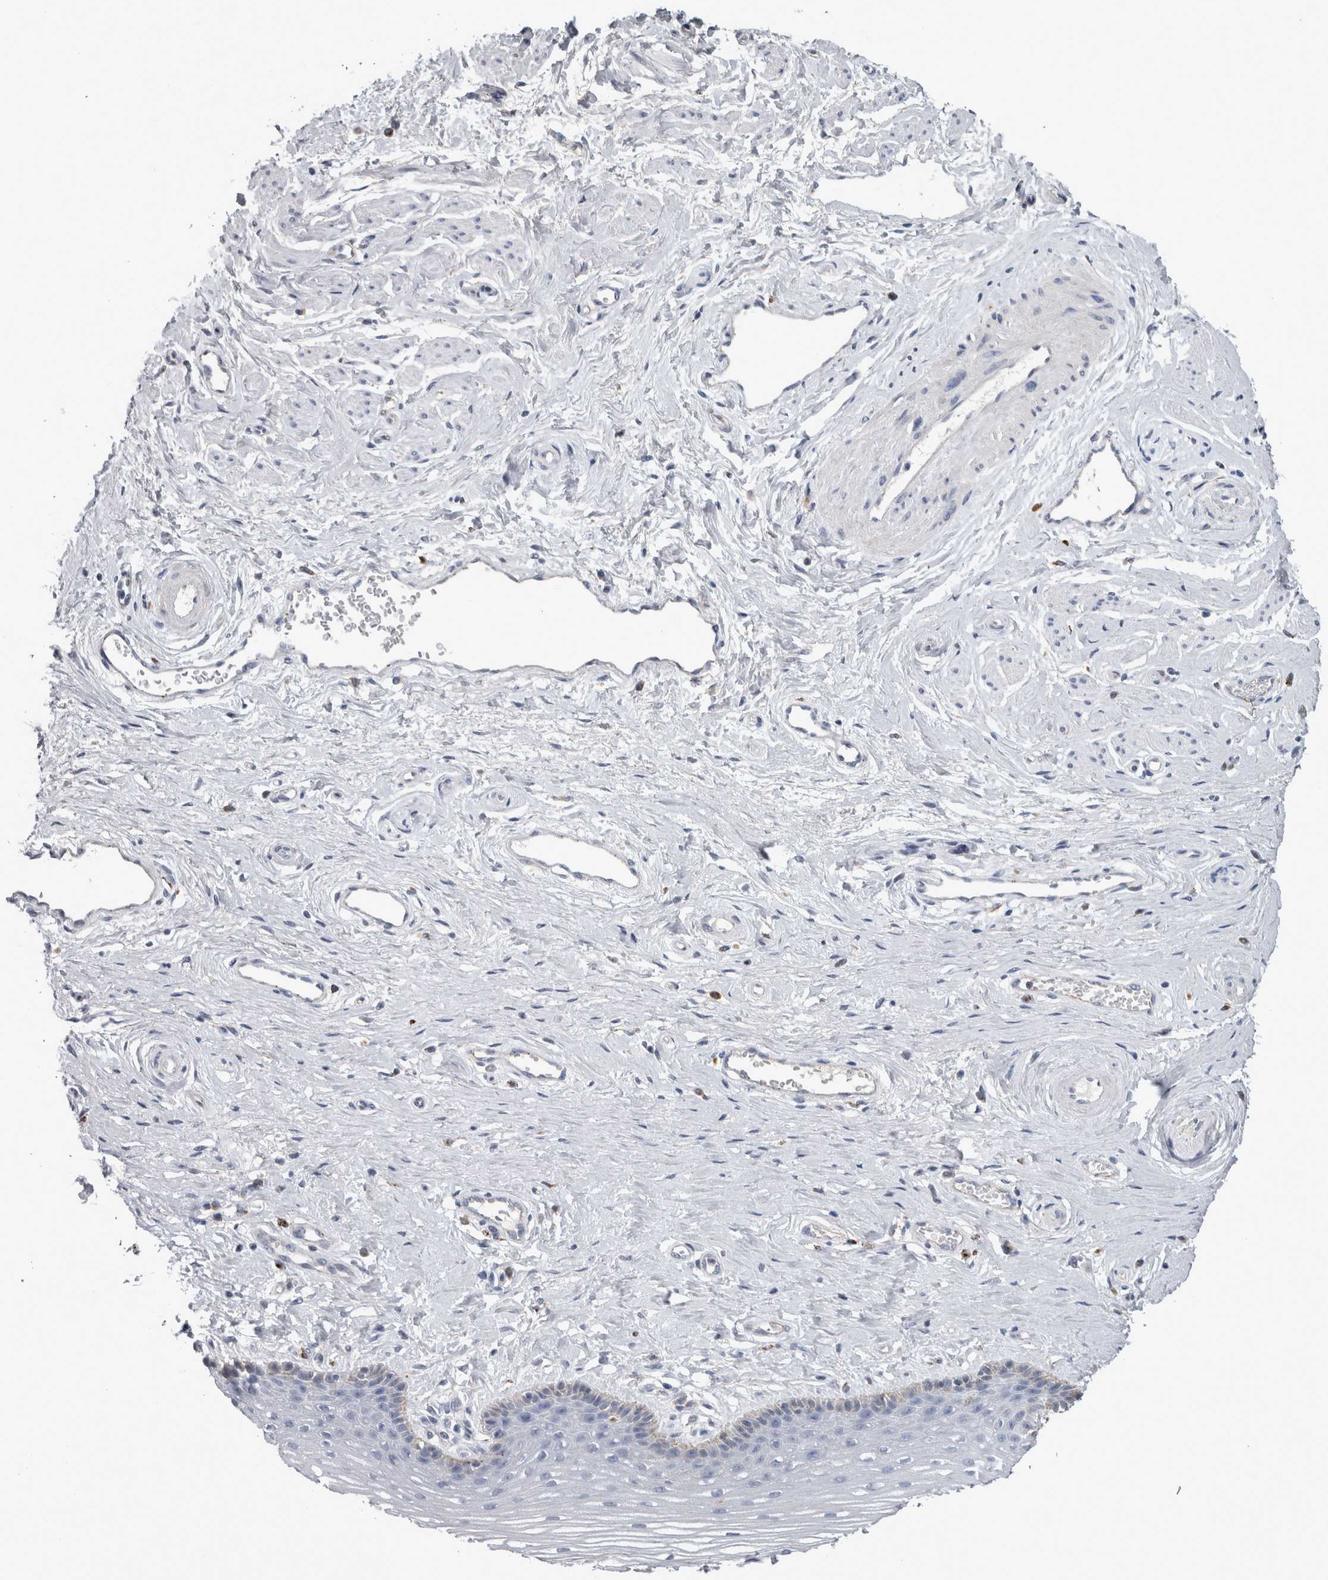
{"staining": {"intensity": "negative", "quantity": "none", "location": "none"}, "tissue": "vagina", "cell_type": "Squamous epithelial cells", "image_type": "normal", "snomed": [{"axis": "morphology", "description": "Normal tissue, NOS"}, {"axis": "topography", "description": "Vagina"}], "caption": "A high-resolution photomicrograph shows immunohistochemistry (IHC) staining of normal vagina, which reveals no significant expression in squamous epithelial cells.", "gene": "DPP7", "patient": {"sex": "female", "age": 46}}